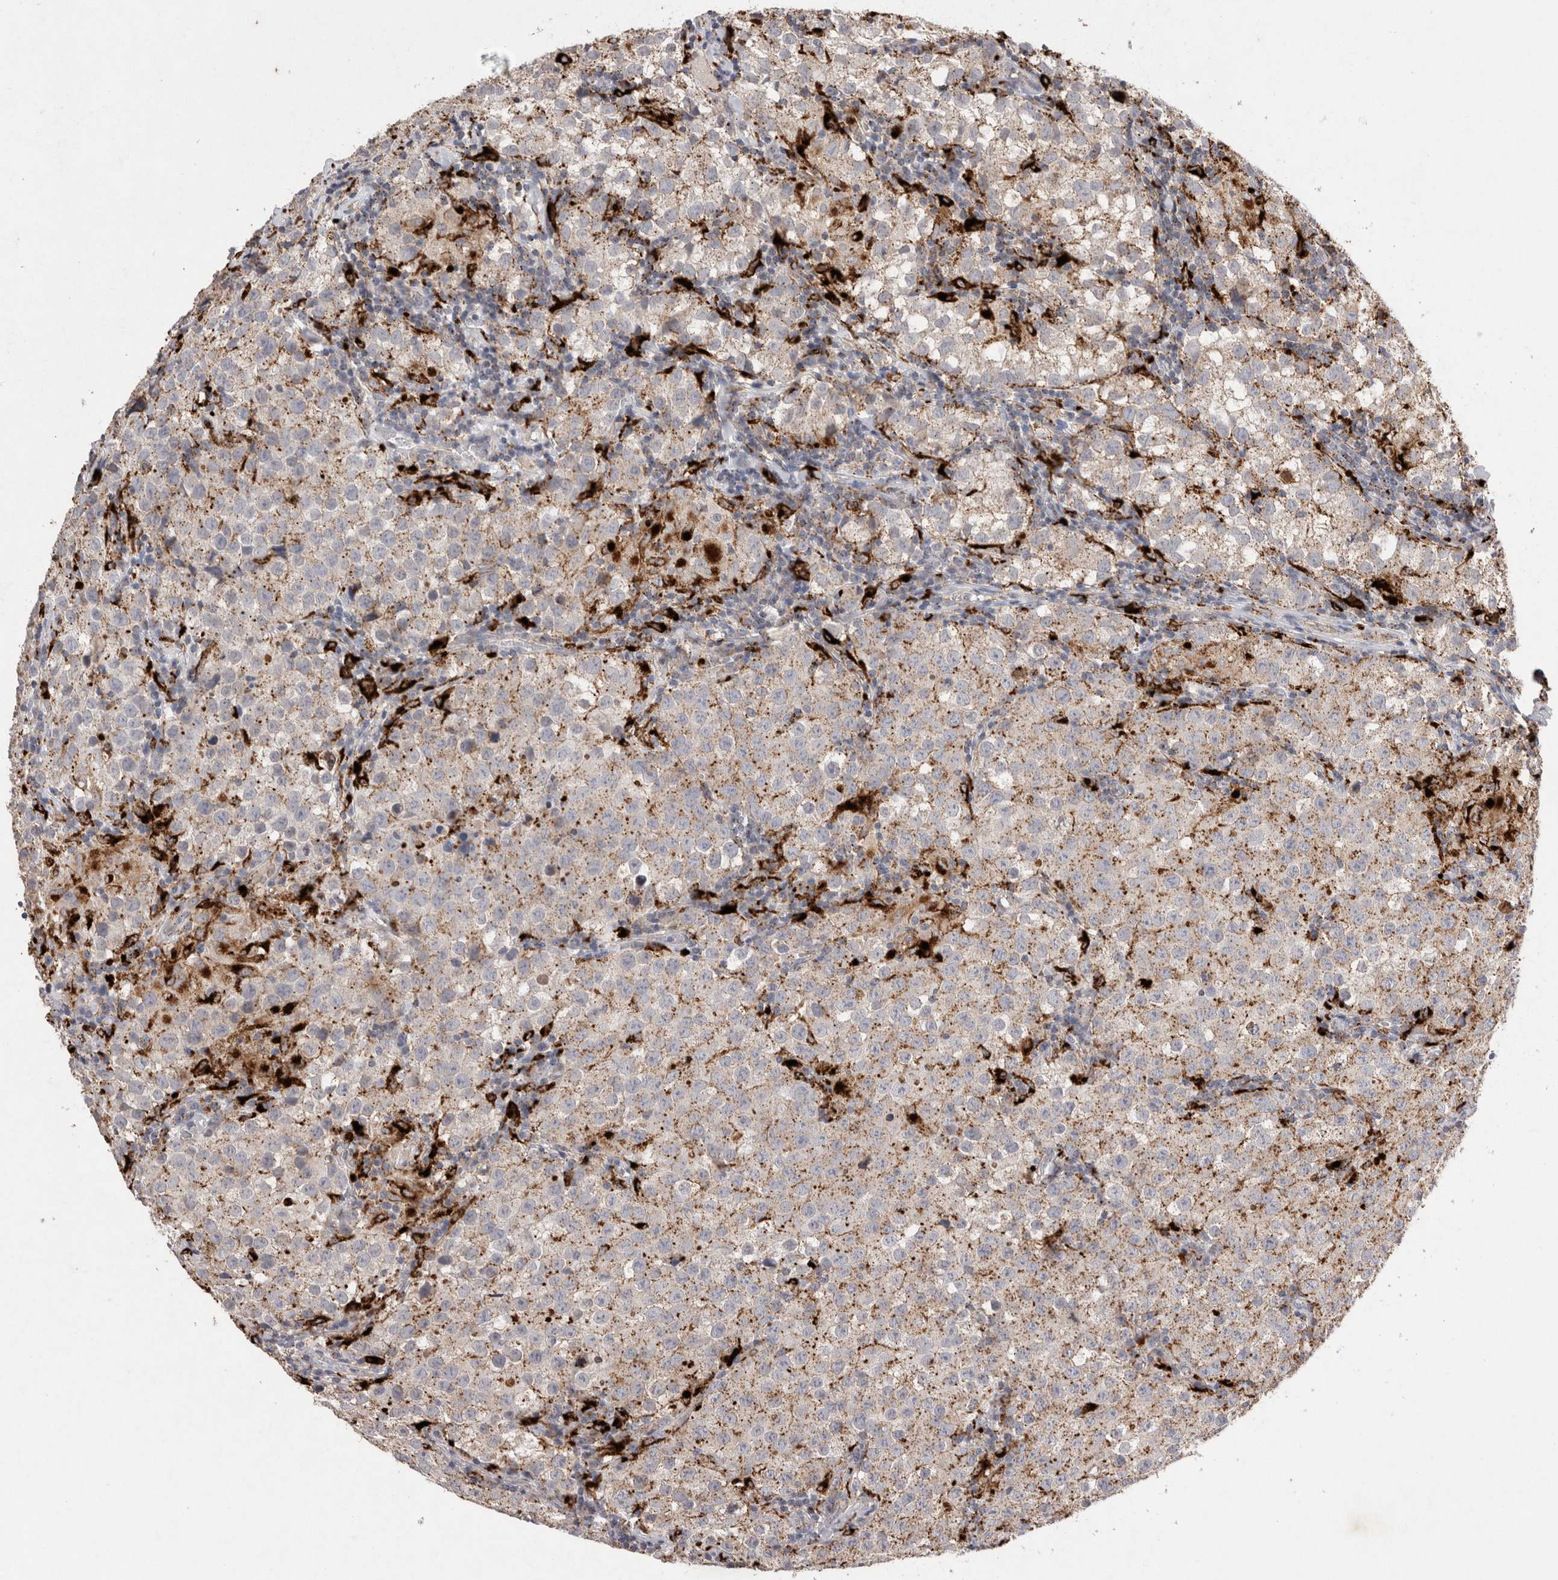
{"staining": {"intensity": "weak", "quantity": ">75%", "location": "cytoplasmic/membranous"}, "tissue": "testis cancer", "cell_type": "Tumor cells", "image_type": "cancer", "snomed": [{"axis": "morphology", "description": "Seminoma, NOS"}, {"axis": "morphology", "description": "Carcinoma, Embryonal, NOS"}, {"axis": "topography", "description": "Testis"}], "caption": "Protein analysis of seminoma (testis) tissue displays weak cytoplasmic/membranous staining in about >75% of tumor cells. The protein of interest is shown in brown color, while the nuclei are stained blue.", "gene": "CTSA", "patient": {"sex": "male", "age": 43}}